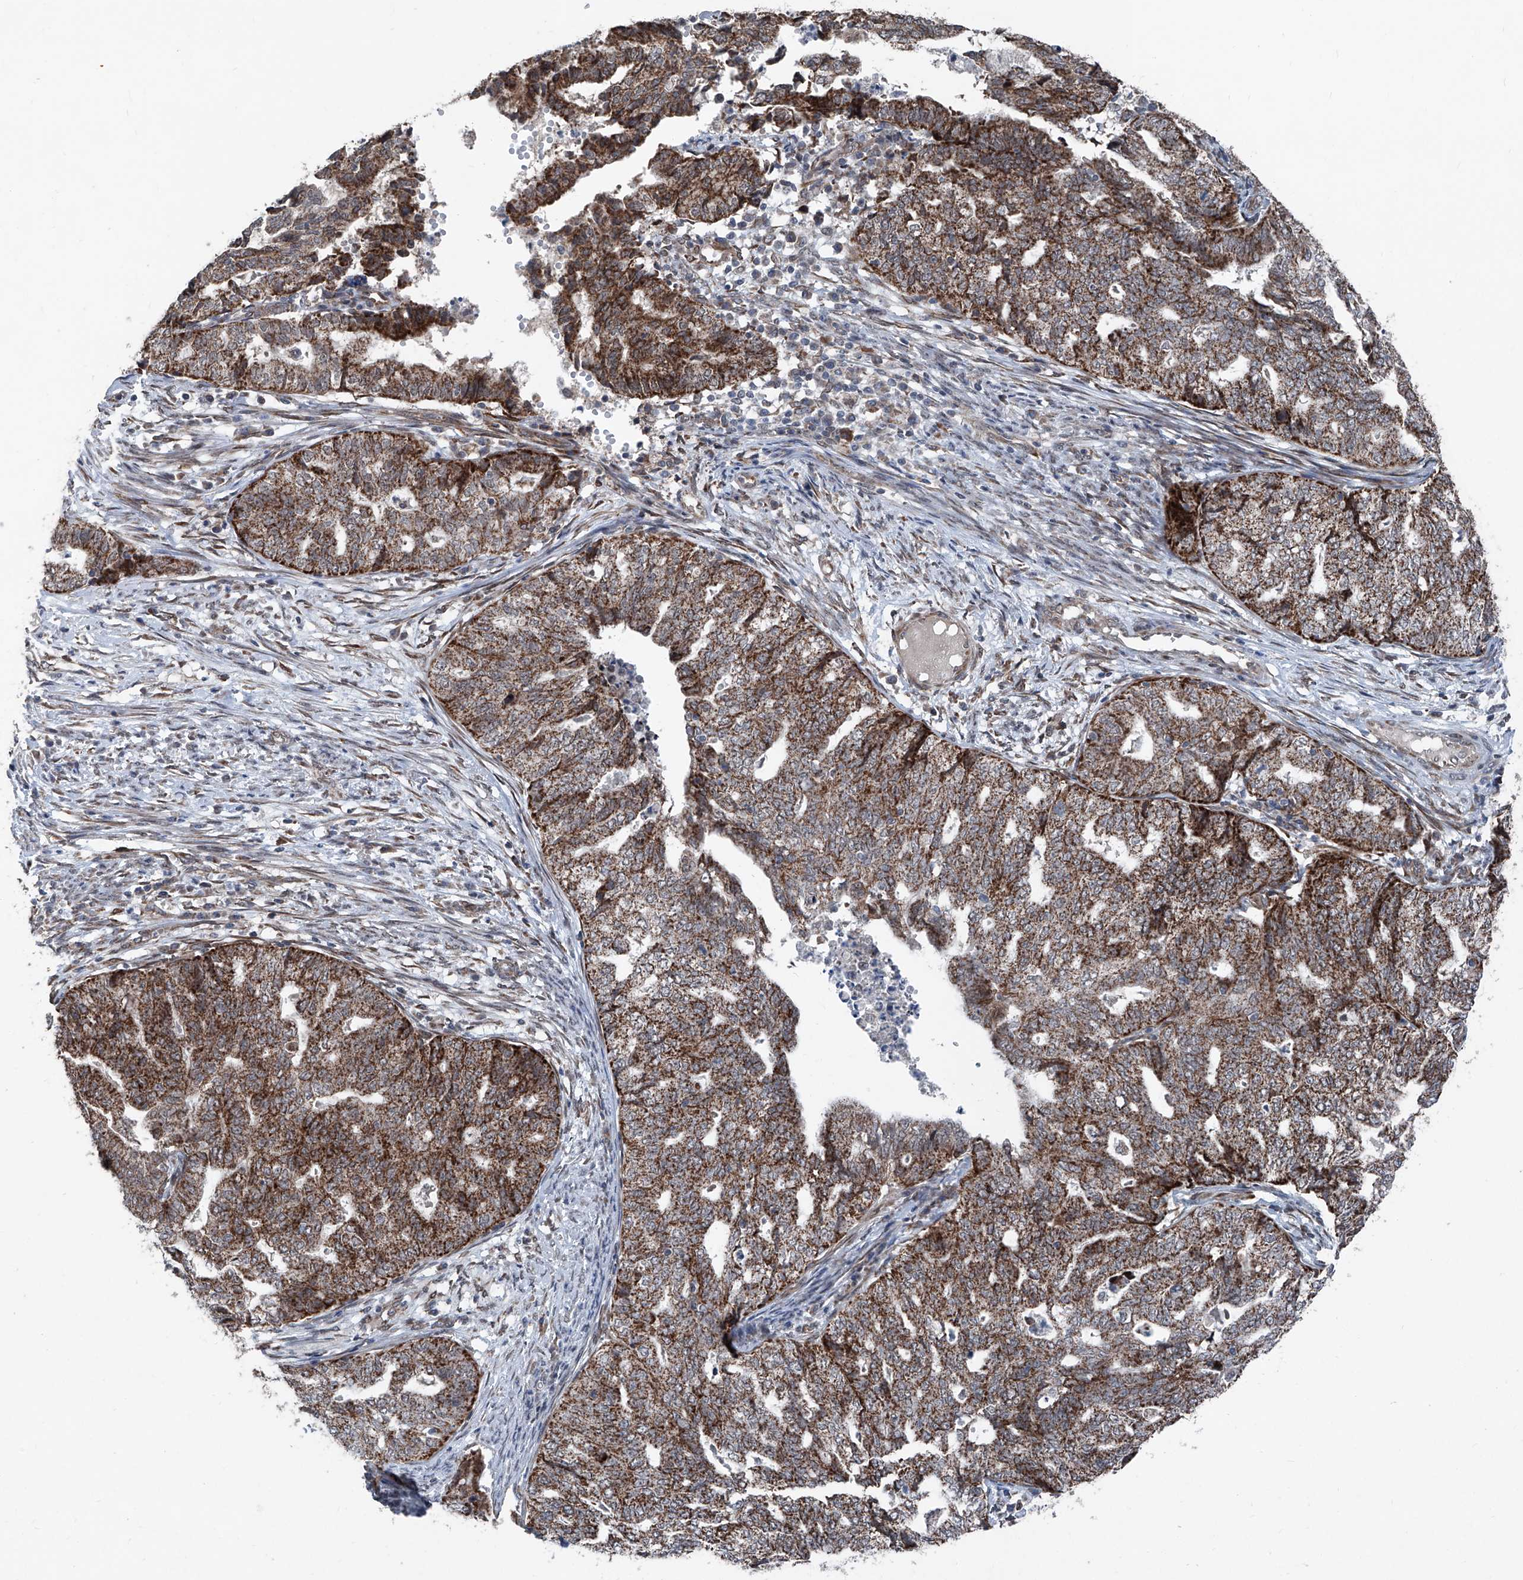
{"staining": {"intensity": "strong", "quantity": ">75%", "location": "cytoplasmic/membranous"}, "tissue": "endometrial cancer", "cell_type": "Tumor cells", "image_type": "cancer", "snomed": [{"axis": "morphology", "description": "Adenocarcinoma, NOS"}, {"axis": "topography", "description": "Endometrium"}], "caption": "IHC micrograph of endometrial cancer (adenocarcinoma) stained for a protein (brown), which displays high levels of strong cytoplasmic/membranous positivity in approximately >75% of tumor cells.", "gene": "COA7", "patient": {"sex": "female", "age": 79}}